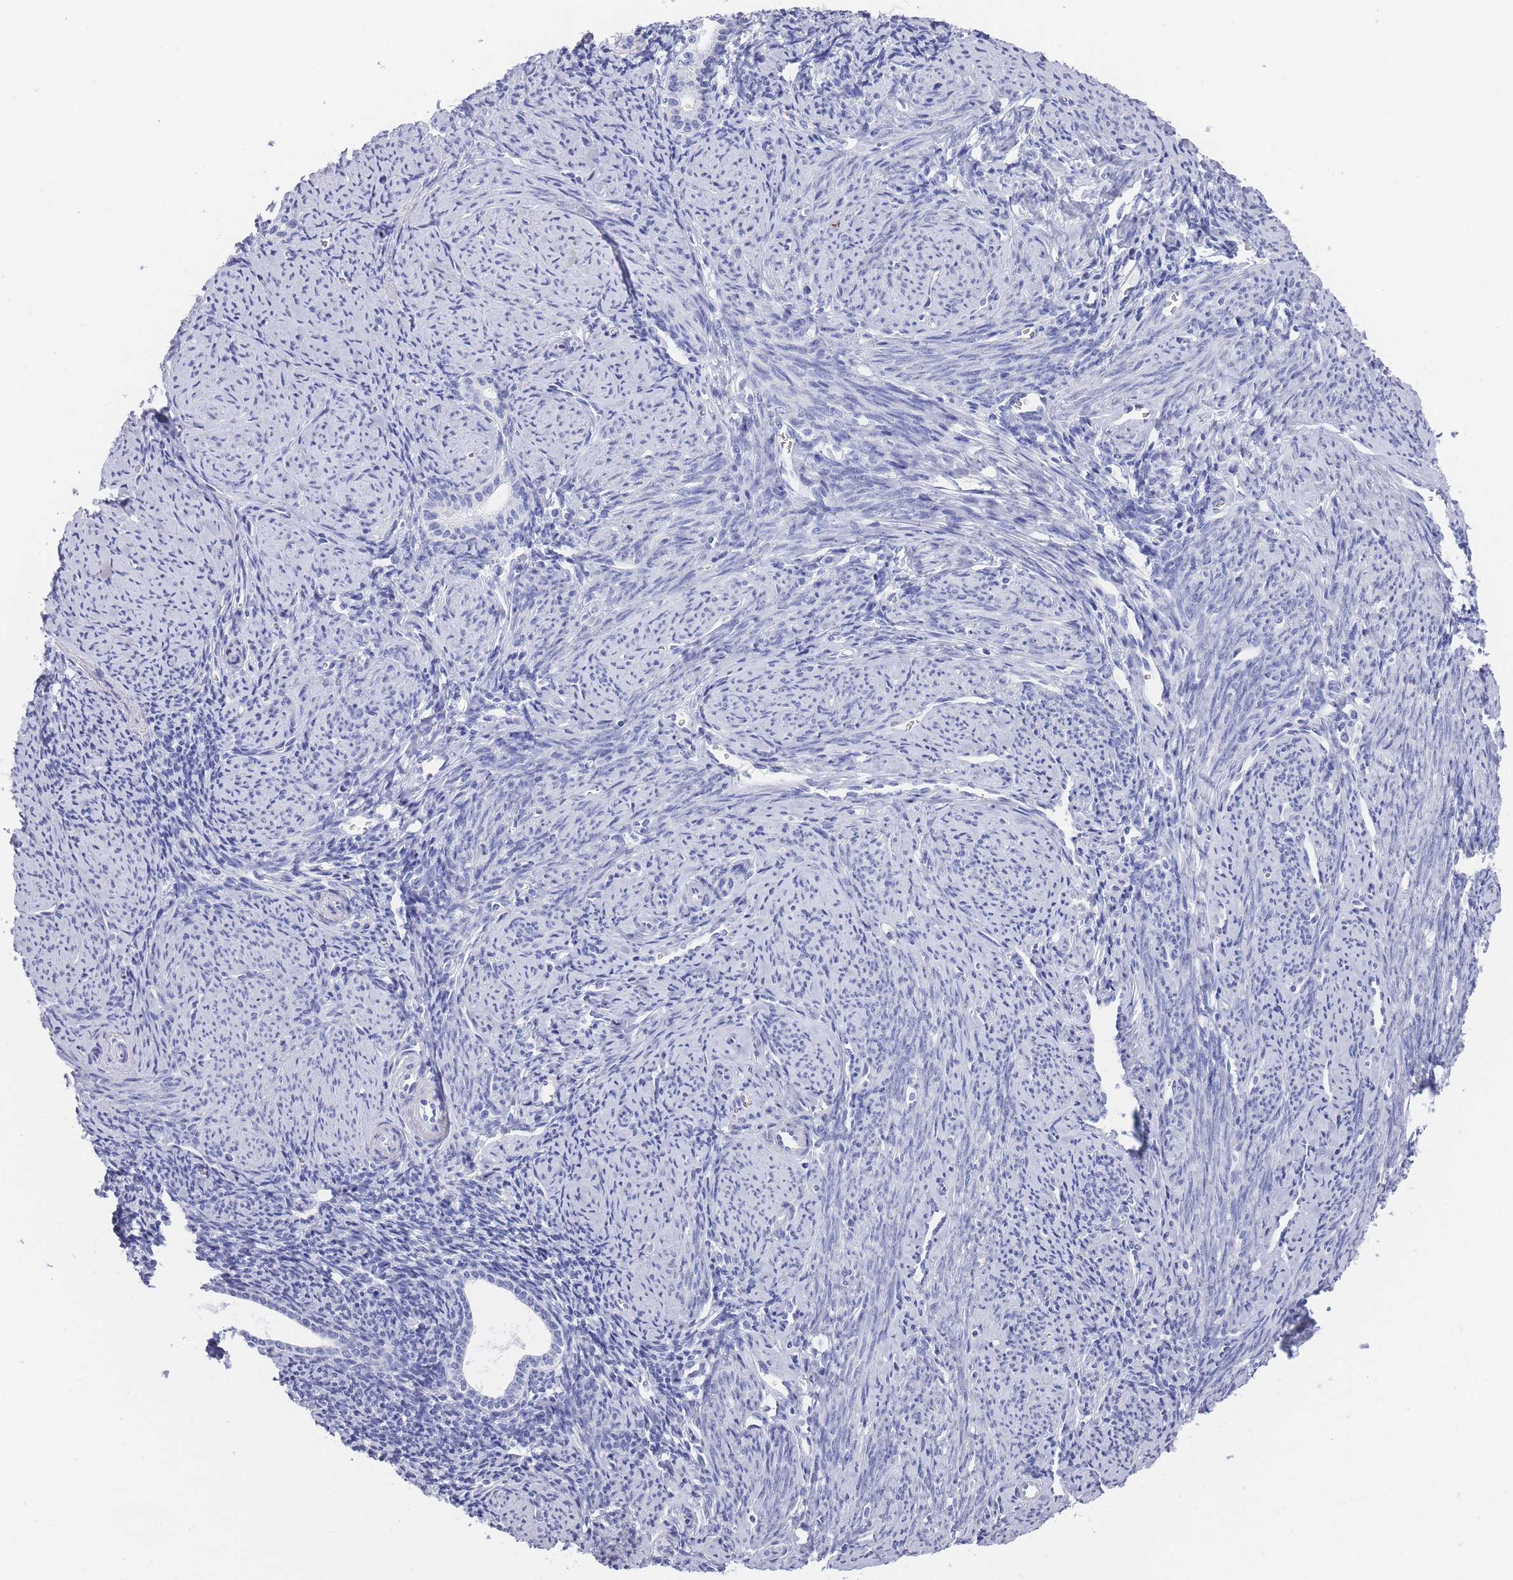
{"staining": {"intensity": "negative", "quantity": "none", "location": "none"}, "tissue": "endometrium", "cell_type": "Cells in endometrial stroma", "image_type": "normal", "snomed": [{"axis": "morphology", "description": "Normal tissue, NOS"}, {"axis": "topography", "description": "Endometrium"}], "caption": "A high-resolution image shows immunohistochemistry staining of normal endometrium, which exhibits no significant expression in cells in endometrial stroma.", "gene": "RAB2B", "patient": {"sex": "female", "age": 63}}